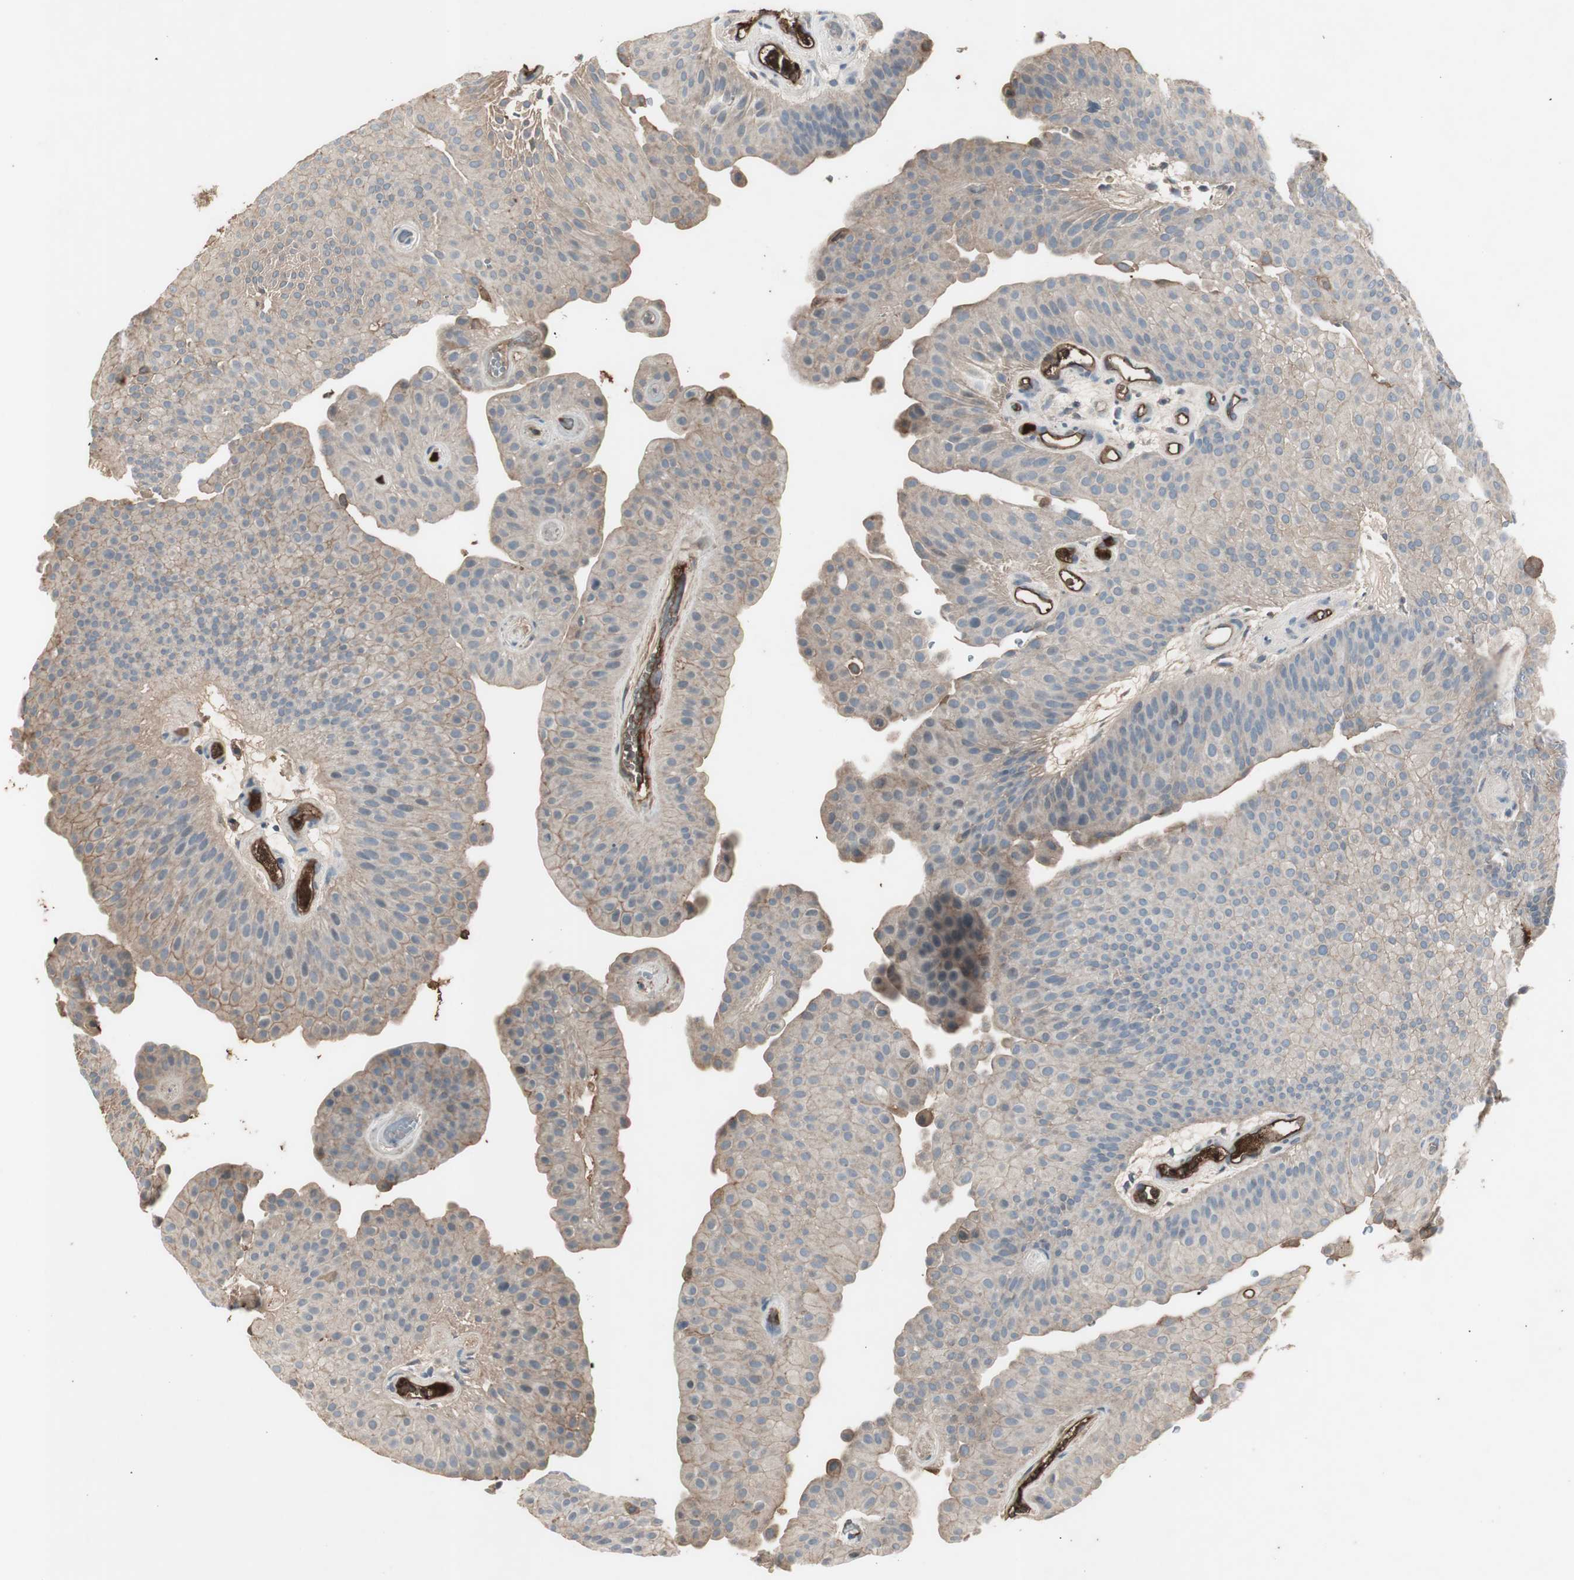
{"staining": {"intensity": "weak", "quantity": ">75%", "location": "cytoplasmic/membranous"}, "tissue": "urothelial cancer", "cell_type": "Tumor cells", "image_type": "cancer", "snomed": [{"axis": "morphology", "description": "Urothelial carcinoma, Low grade"}, {"axis": "topography", "description": "Urinary bladder"}], "caption": "Human urothelial carcinoma (low-grade) stained with a protein marker displays weak staining in tumor cells.", "gene": "MMP14", "patient": {"sex": "female", "age": 60}}